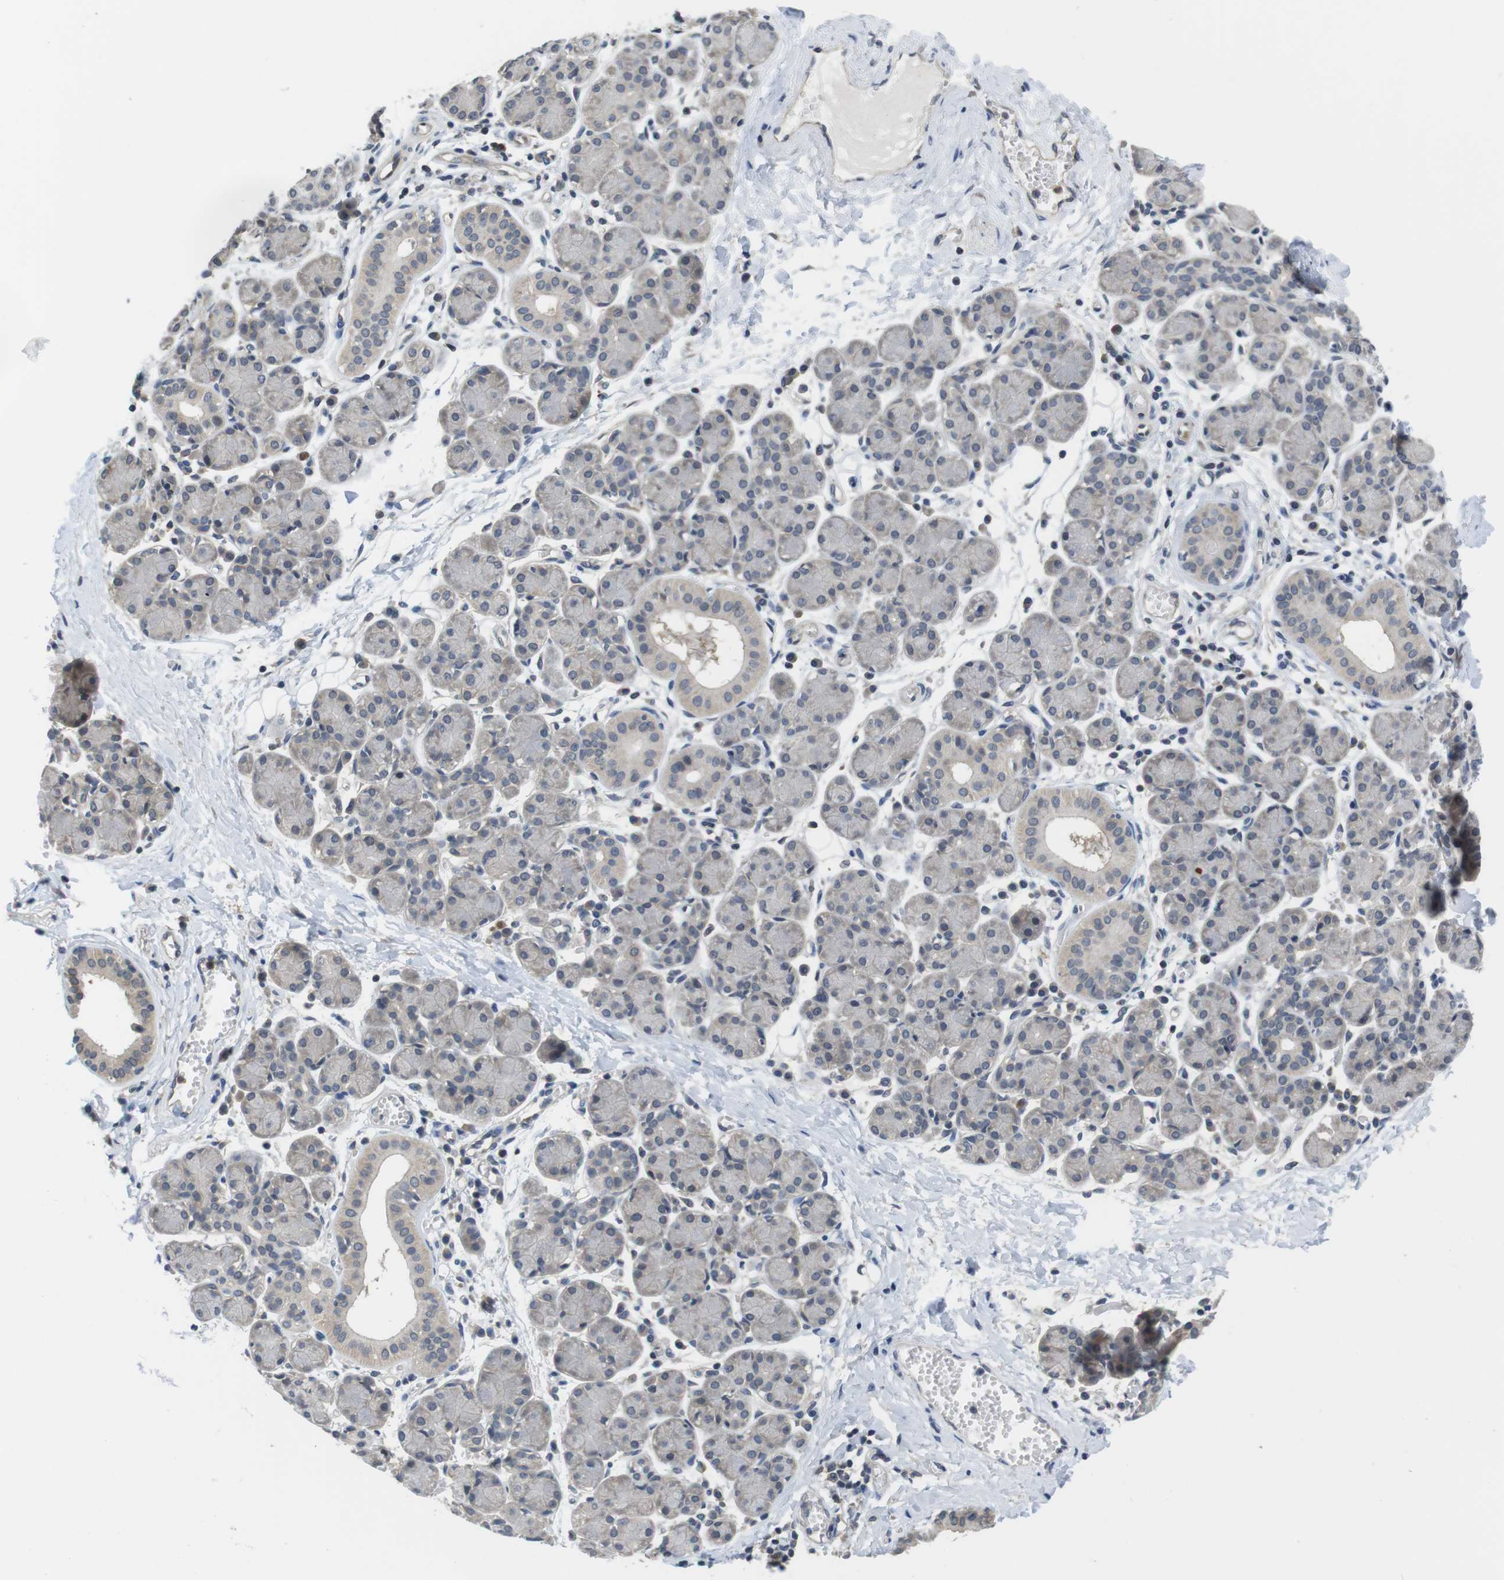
{"staining": {"intensity": "weak", "quantity": "<25%", "location": "cytoplasmic/membranous"}, "tissue": "salivary gland", "cell_type": "Glandular cells", "image_type": "normal", "snomed": [{"axis": "morphology", "description": "Normal tissue, NOS"}, {"axis": "morphology", "description": "Inflammation, NOS"}, {"axis": "topography", "description": "Lymph node"}, {"axis": "topography", "description": "Salivary gland"}], "caption": "High power microscopy image of an IHC micrograph of unremarkable salivary gland, revealing no significant staining in glandular cells.", "gene": "FADD", "patient": {"sex": "male", "age": 3}}